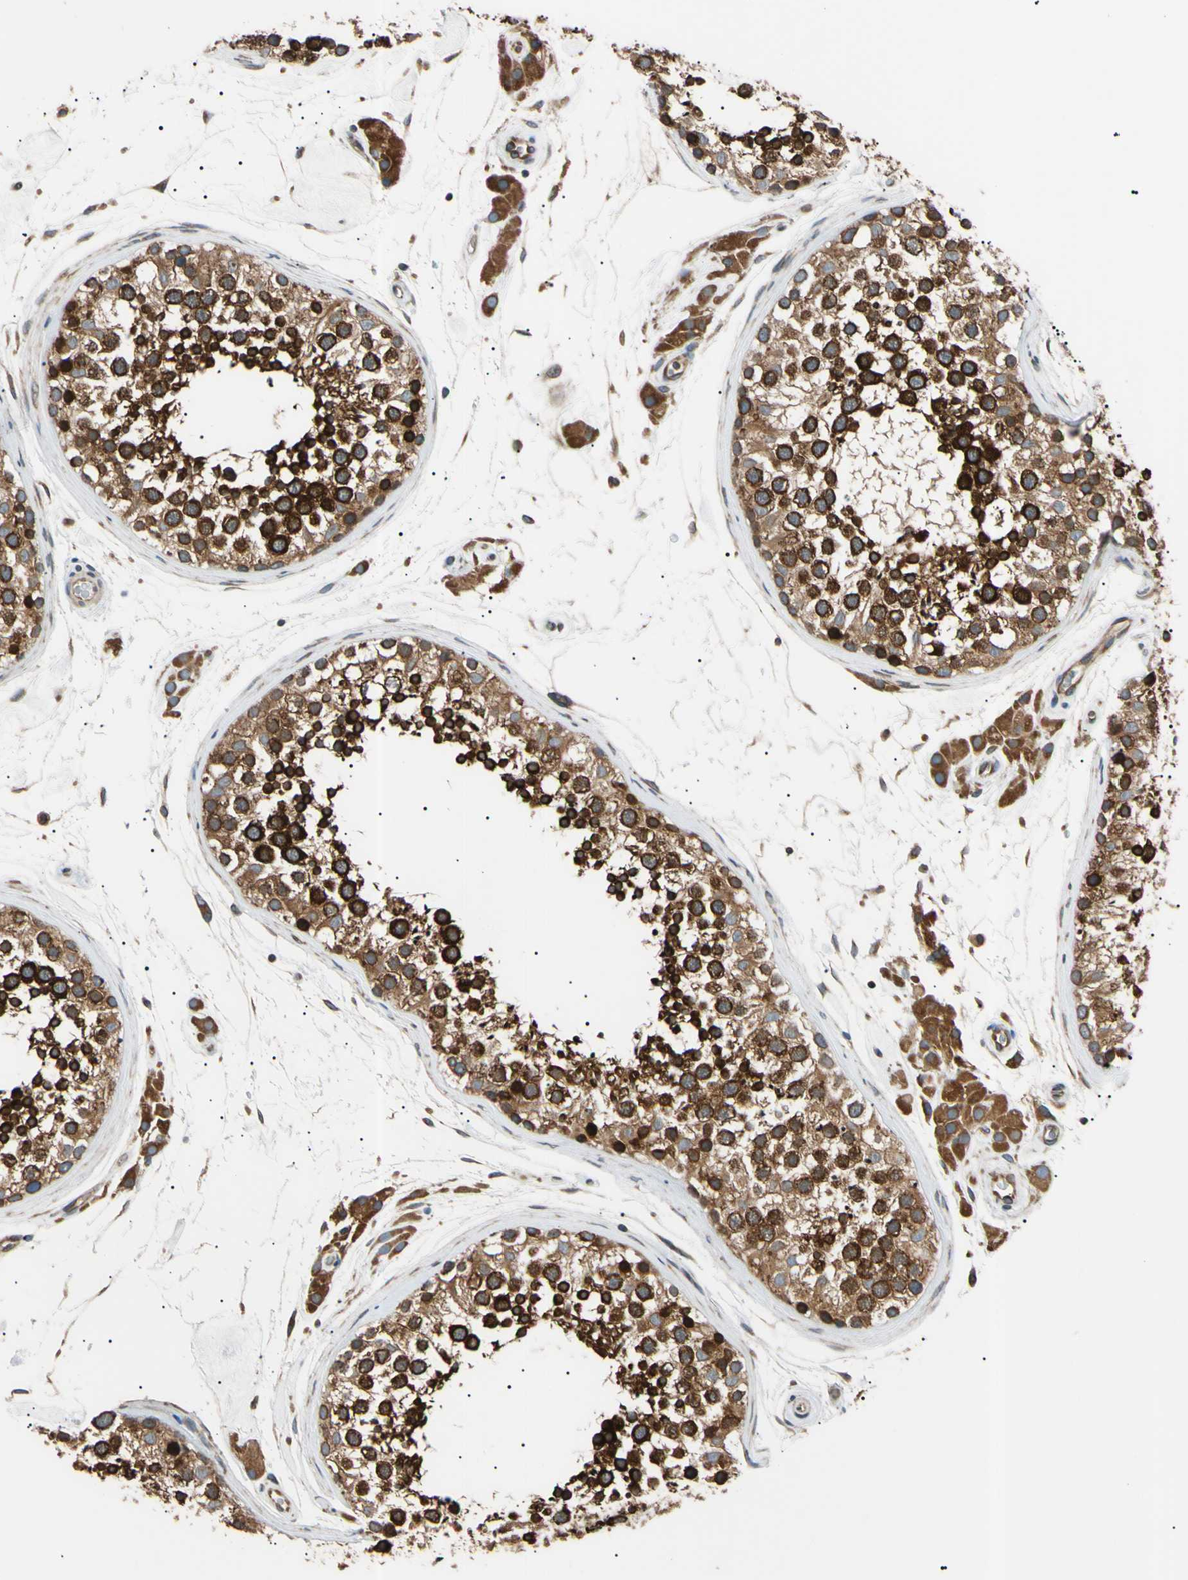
{"staining": {"intensity": "strong", "quantity": ">75%", "location": "cytoplasmic/membranous"}, "tissue": "testis", "cell_type": "Cells in seminiferous ducts", "image_type": "normal", "snomed": [{"axis": "morphology", "description": "Normal tissue, NOS"}, {"axis": "topography", "description": "Testis"}], "caption": "This is a photomicrograph of immunohistochemistry staining of unremarkable testis, which shows strong positivity in the cytoplasmic/membranous of cells in seminiferous ducts.", "gene": "VAPA", "patient": {"sex": "male", "age": 46}}